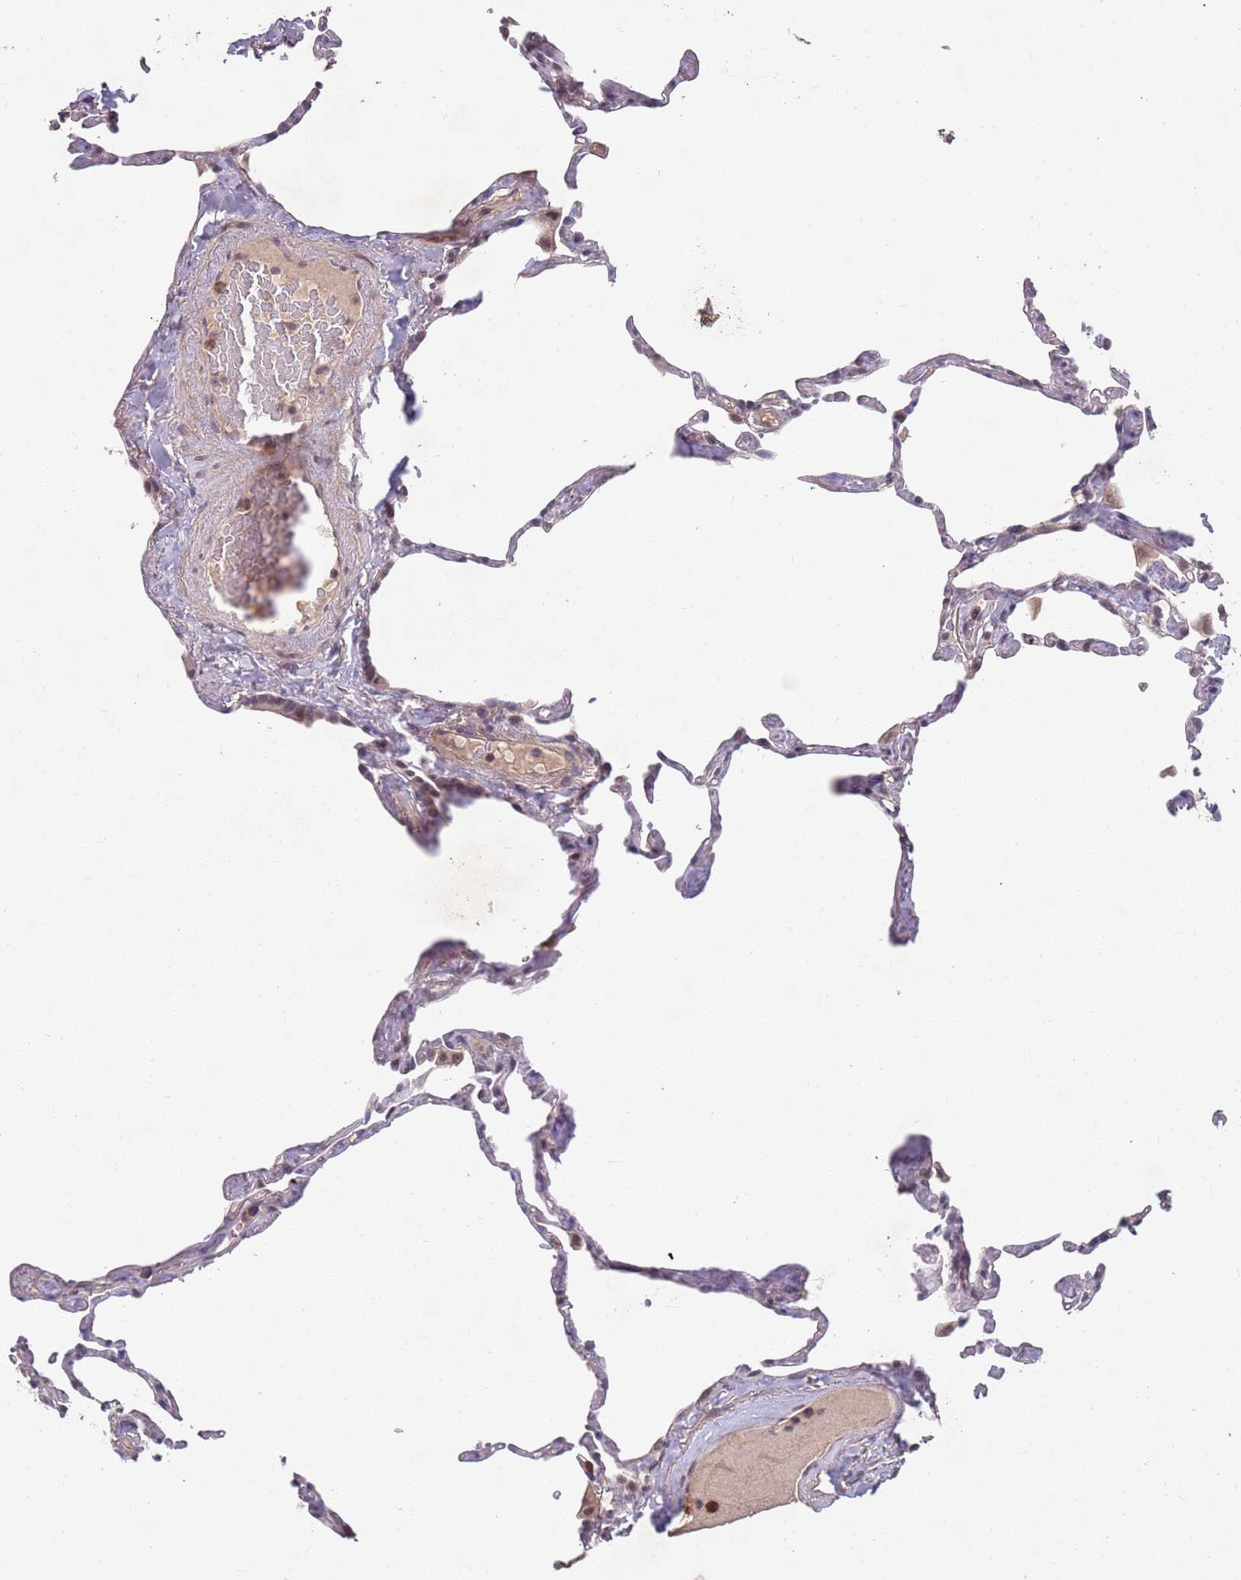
{"staining": {"intensity": "negative", "quantity": "none", "location": "none"}, "tissue": "lung", "cell_type": "Alveolar cells", "image_type": "normal", "snomed": [{"axis": "morphology", "description": "Normal tissue, NOS"}, {"axis": "topography", "description": "Lung"}], "caption": "DAB immunohistochemical staining of normal lung reveals no significant positivity in alveolar cells.", "gene": "MEI1", "patient": {"sex": "male", "age": 65}}